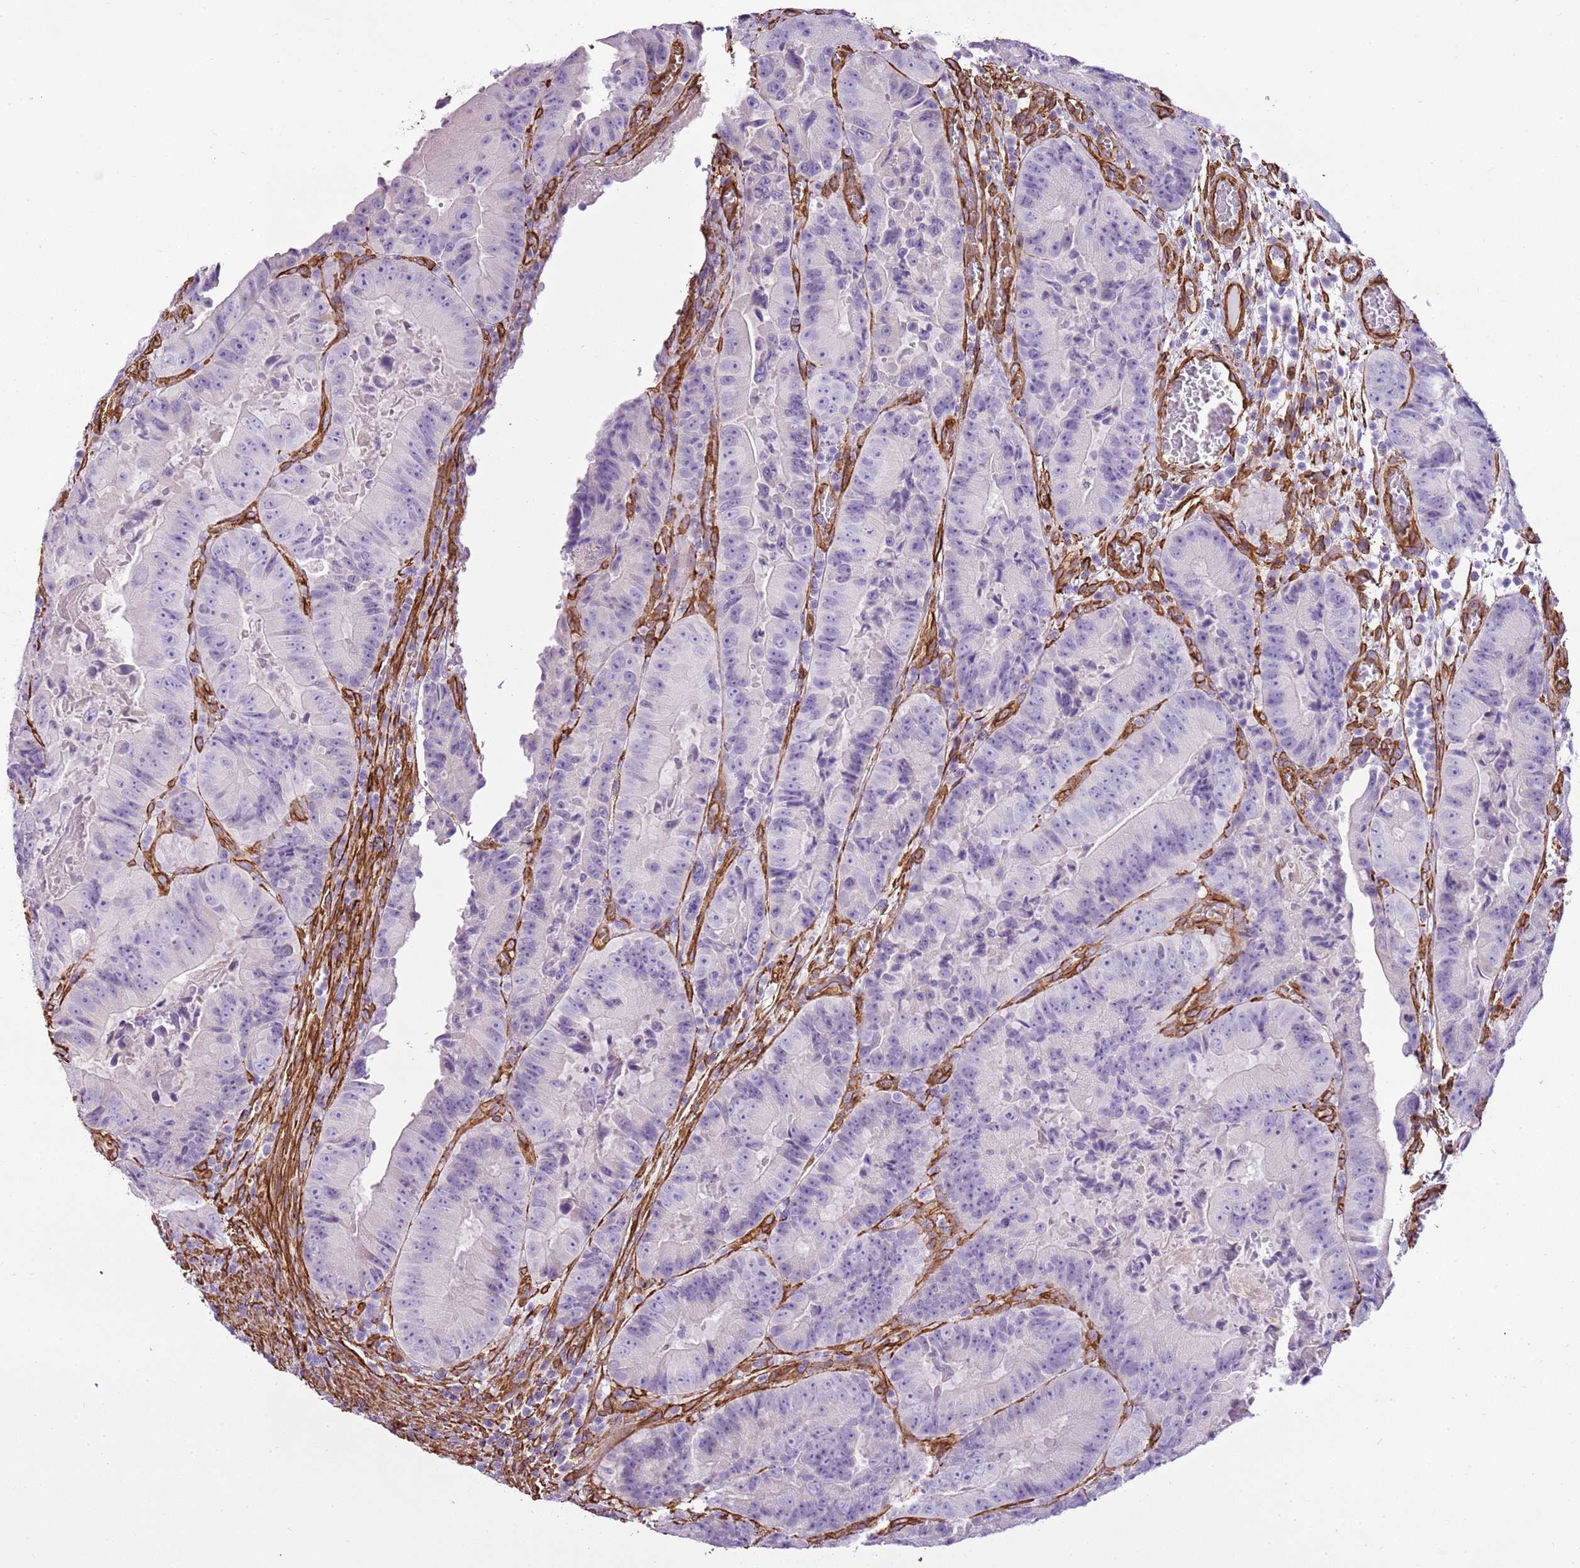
{"staining": {"intensity": "negative", "quantity": "none", "location": "none"}, "tissue": "colorectal cancer", "cell_type": "Tumor cells", "image_type": "cancer", "snomed": [{"axis": "morphology", "description": "Adenocarcinoma, NOS"}, {"axis": "topography", "description": "Colon"}], "caption": "DAB (3,3'-diaminobenzidine) immunohistochemical staining of adenocarcinoma (colorectal) demonstrates no significant staining in tumor cells. (Stains: DAB (3,3'-diaminobenzidine) immunohistochemistry with hematoxylin counter stain, Microscopy: brightfield microscopy at high magnification).", "gene": "CTDSPL", "patient": {"sex": "female", "age": 86}}